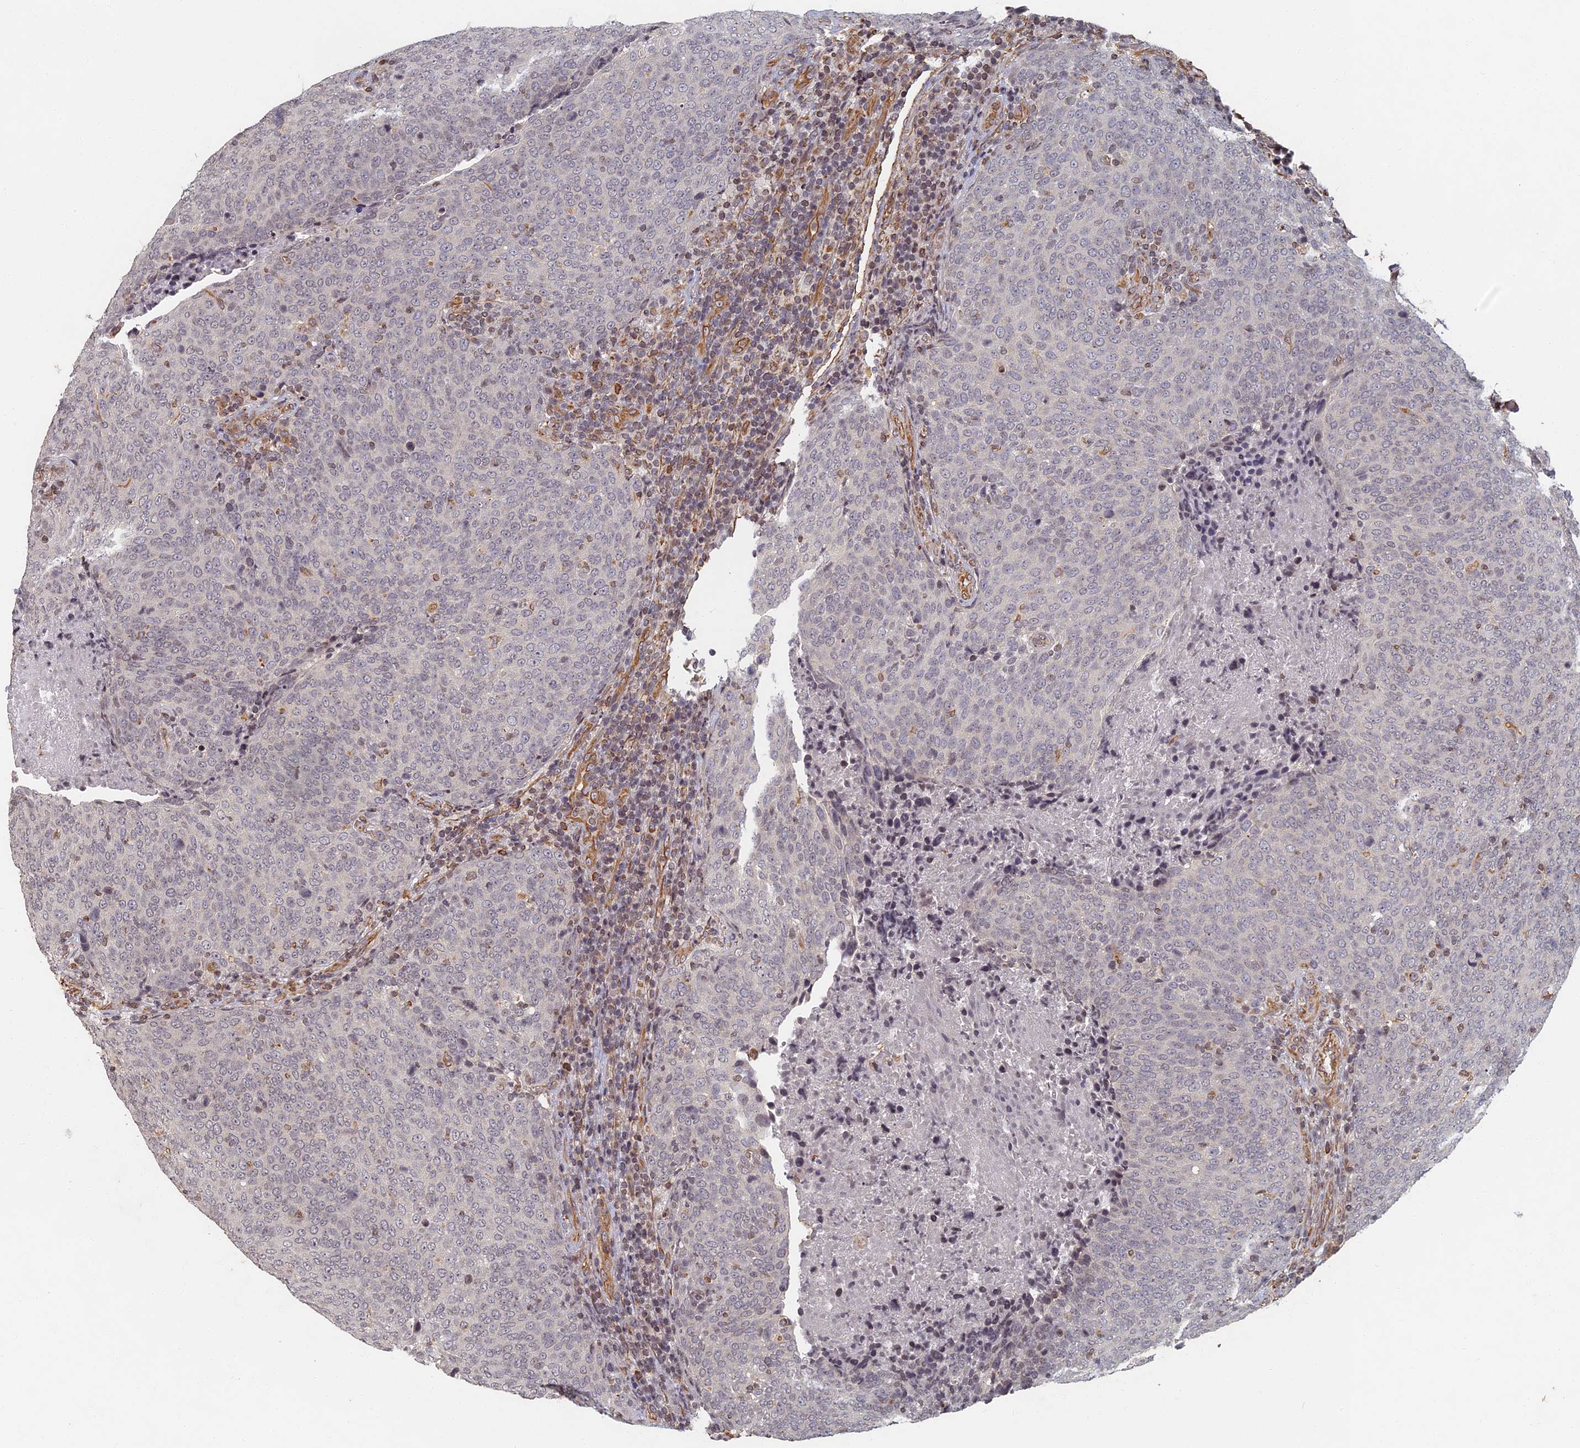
{"staining": {"intensity": "negative", "quantity": "none", "location": "none"}, "tissue": "head and neck cancer", "cell_type": "Tumor cells", "image_type": "cancer", "snomed": [{"axis": "morphology", "description": "Squamous cell carcinoma, NOS"}, {"axis": "morphology", "description": "Squamous cell carcinoma, metastatic, NOS"}, {"axis": "topography", "description": "Lymph node"}, {"axis": "topography", "description": "Head-Neck"}], "caption": "High magnification brightfield microscopy of metastatic squamous cell carcinoma (head and neck) stained with DAB (3,3'-diaminobenzidine) (brown) and counterstained with hematoxylin (blue): tumor cells show no significant staining. (Stains: DAB (3,3'-diaminobenzidine) immunohistochemistry with hematoxylin counter stain, Microscopy: brightfield microscopy at high magnification).", "gene": "ABCB10", "patient": {"sex": "male", "age": 62}}